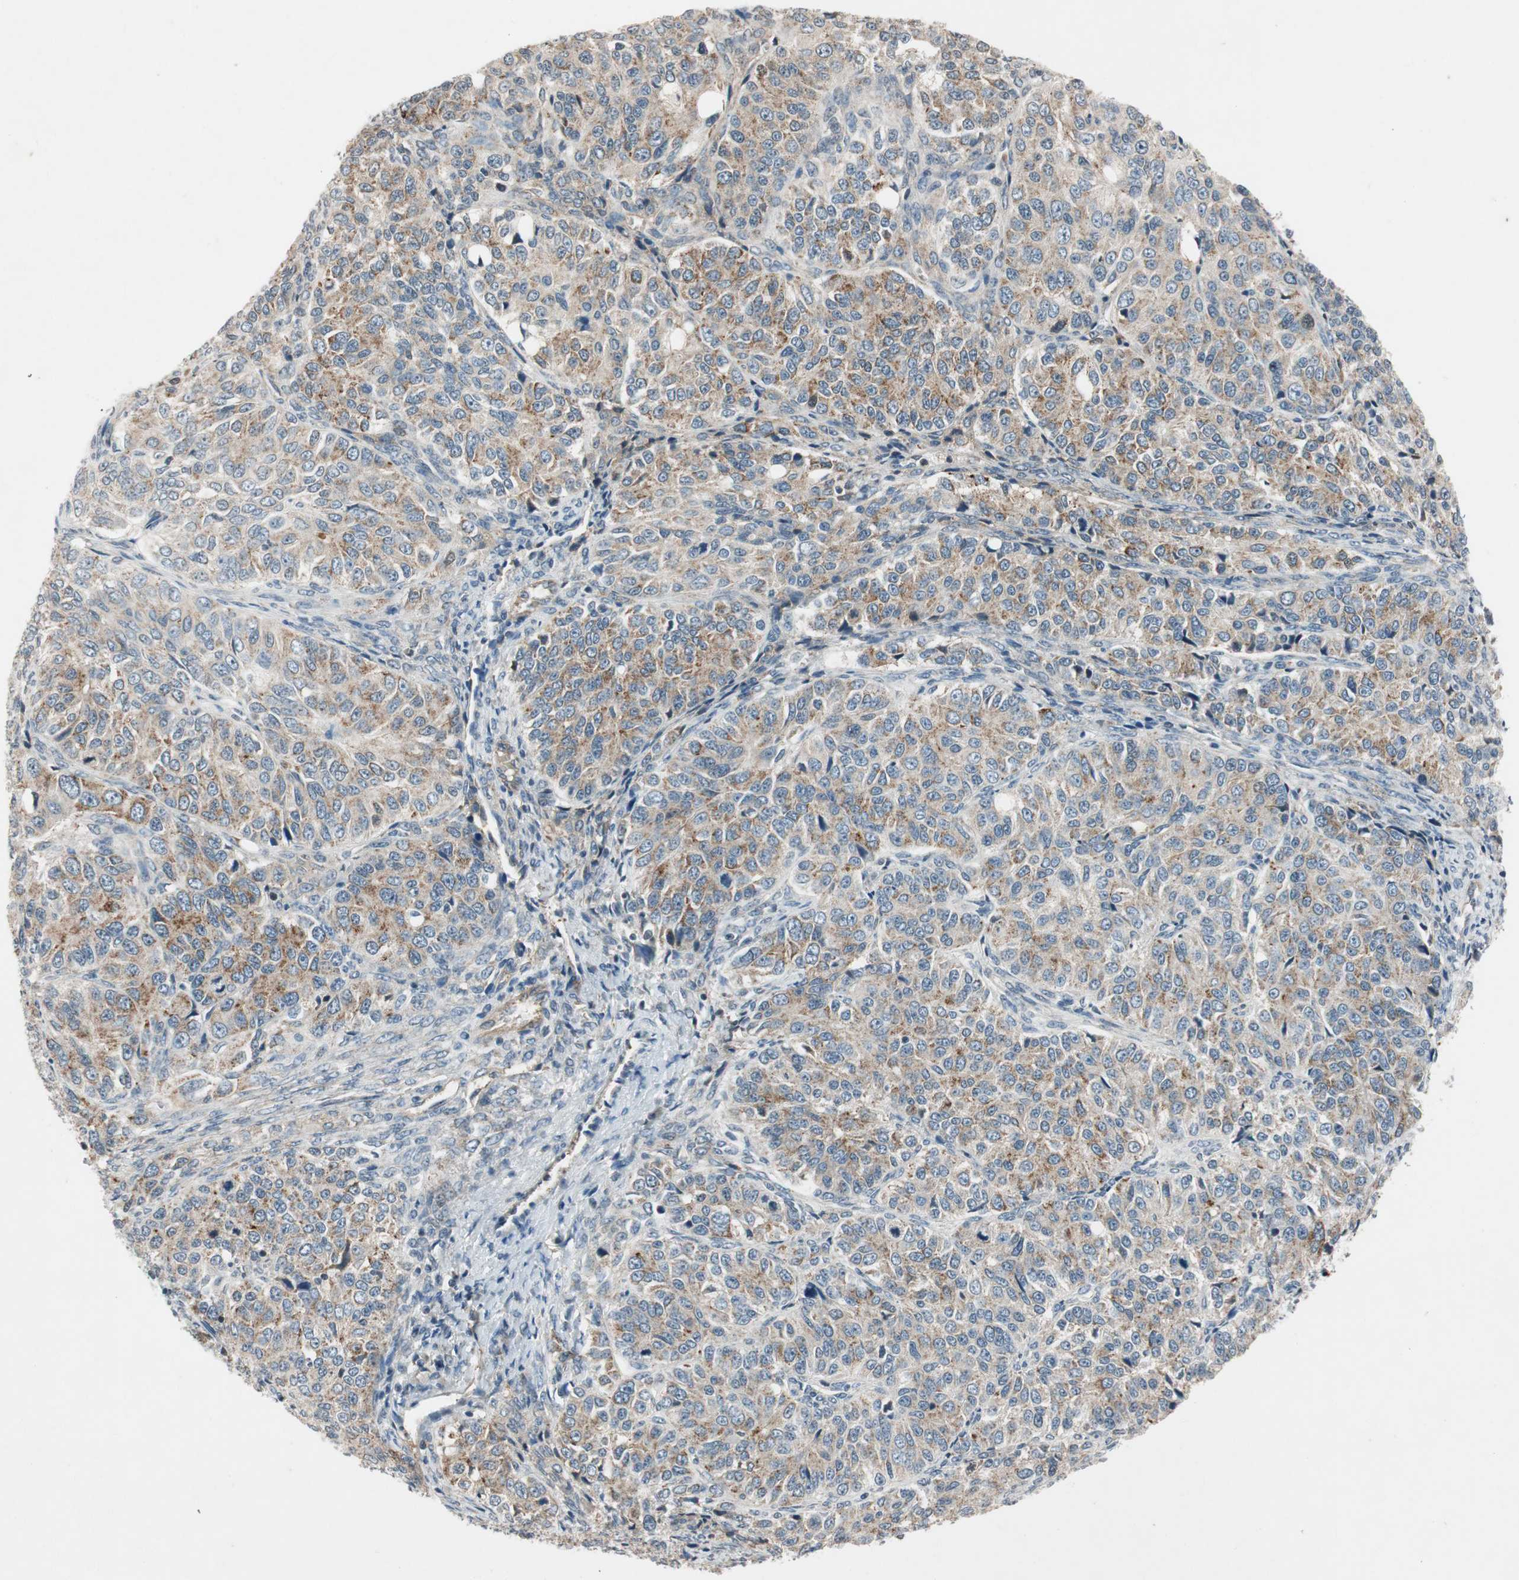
{"staining": {"intensity": "moderate", "quantity": "25%-75%", "location": "cytoplasmic/membranous"}, "tissue": "ovarian cancer", "cell_type": "Tumor cells", "image_type": "cancer", "snomed": [{"axis": "morphology", "description": "Carcinoma, endometroid"}, {"axis": "topography", "description": "Ovary"}], "caption": "Ovarian cancer (endometroid carcinoma) tissue exhibits moderate cytoplasmic/membranous expression in approximately 25%-75% of tumor cells (IHC, brightfield microscopy, high magnification).", "gene": "GCLM", "patient": {"sex": "female", "age": 51}}